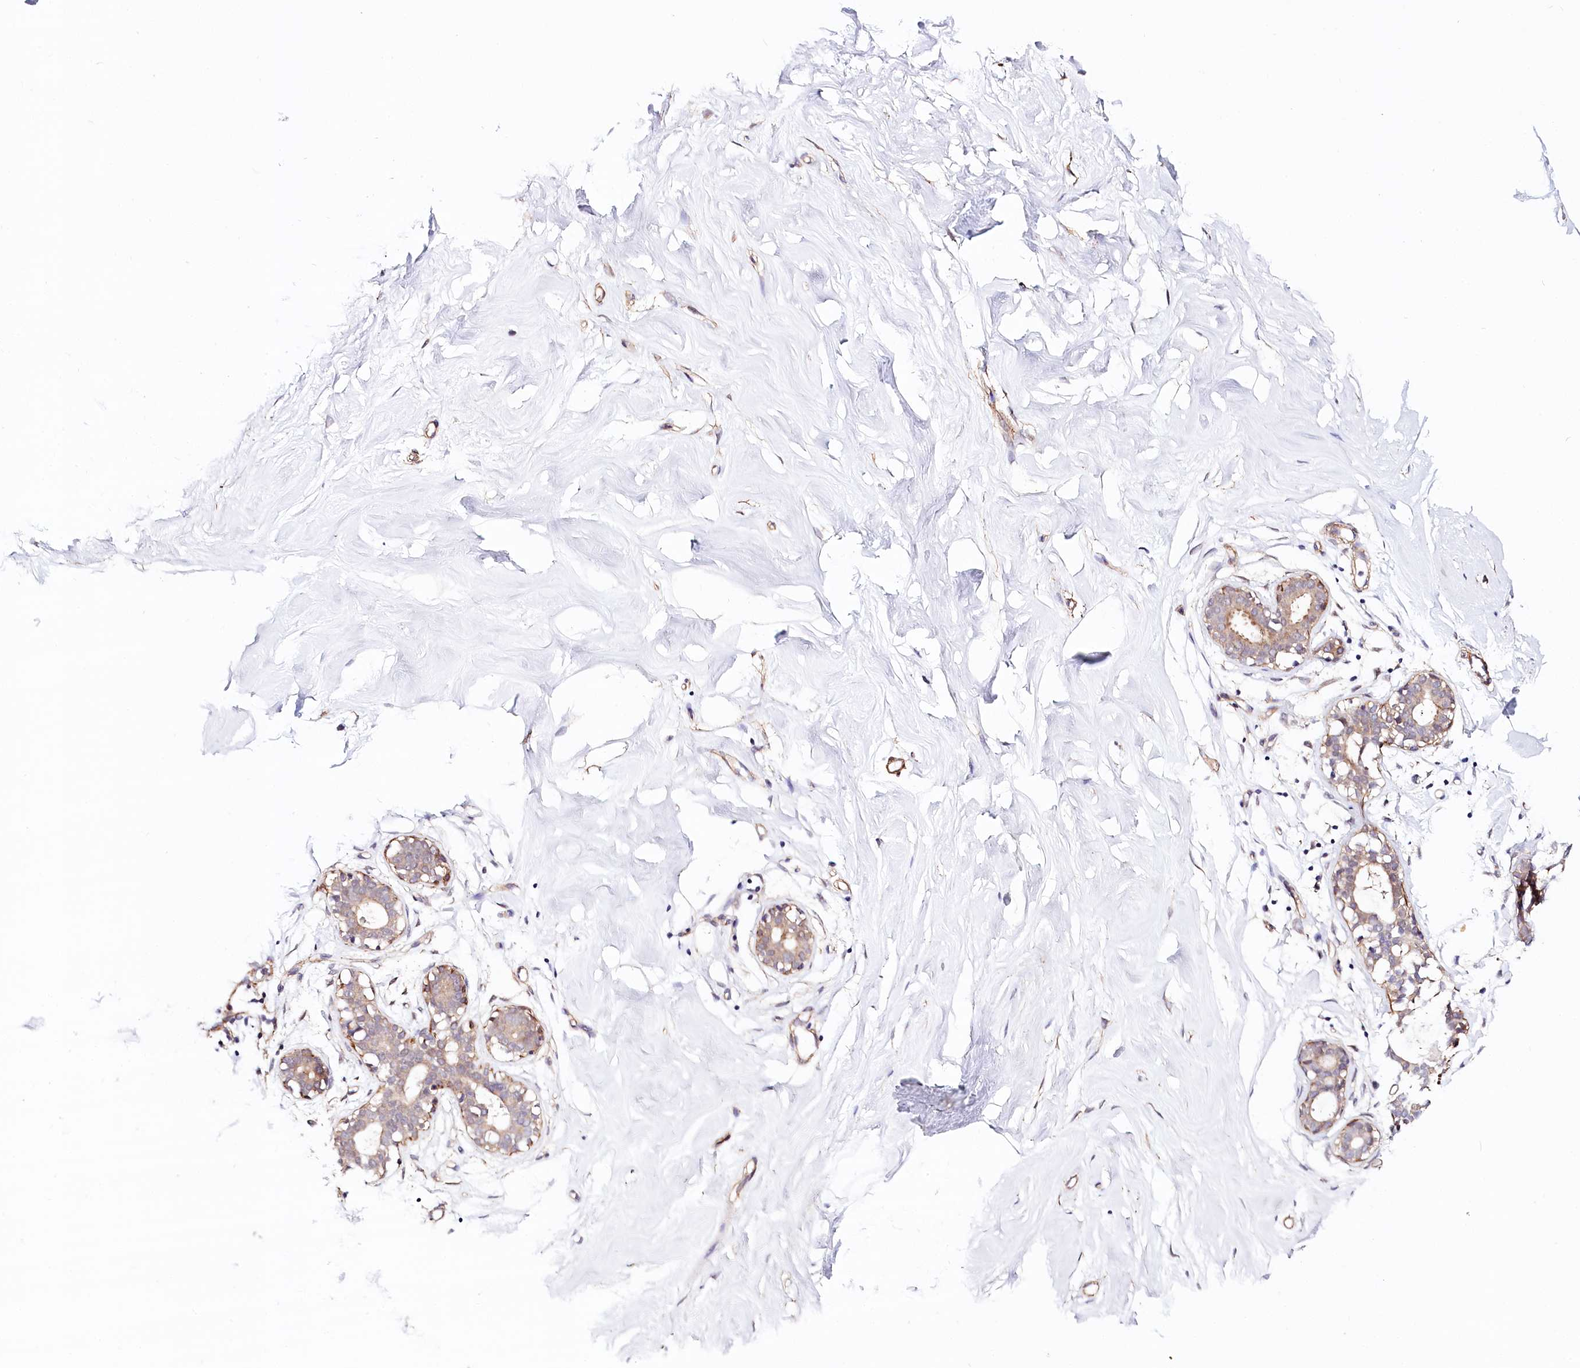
{"staining": {"intensity": "negative", "quantity": "none", "location": "none"}, "tissue": "breast", "cell_type": "Adipocytes", "image_type": "normal", "snomed": [{"axis": "morphology", "description": "Normal tissue, NOS"}, {"axis": "morphology", "description": "Adenoma, NOS"}, {"axis": "topography", "description": "Breast"}], "caption": "The micrograph exhibits no significant expression in adipocytes of breast.", "gene": "PPP2R5B", "patient": {"sex": "female", "age": 23}}